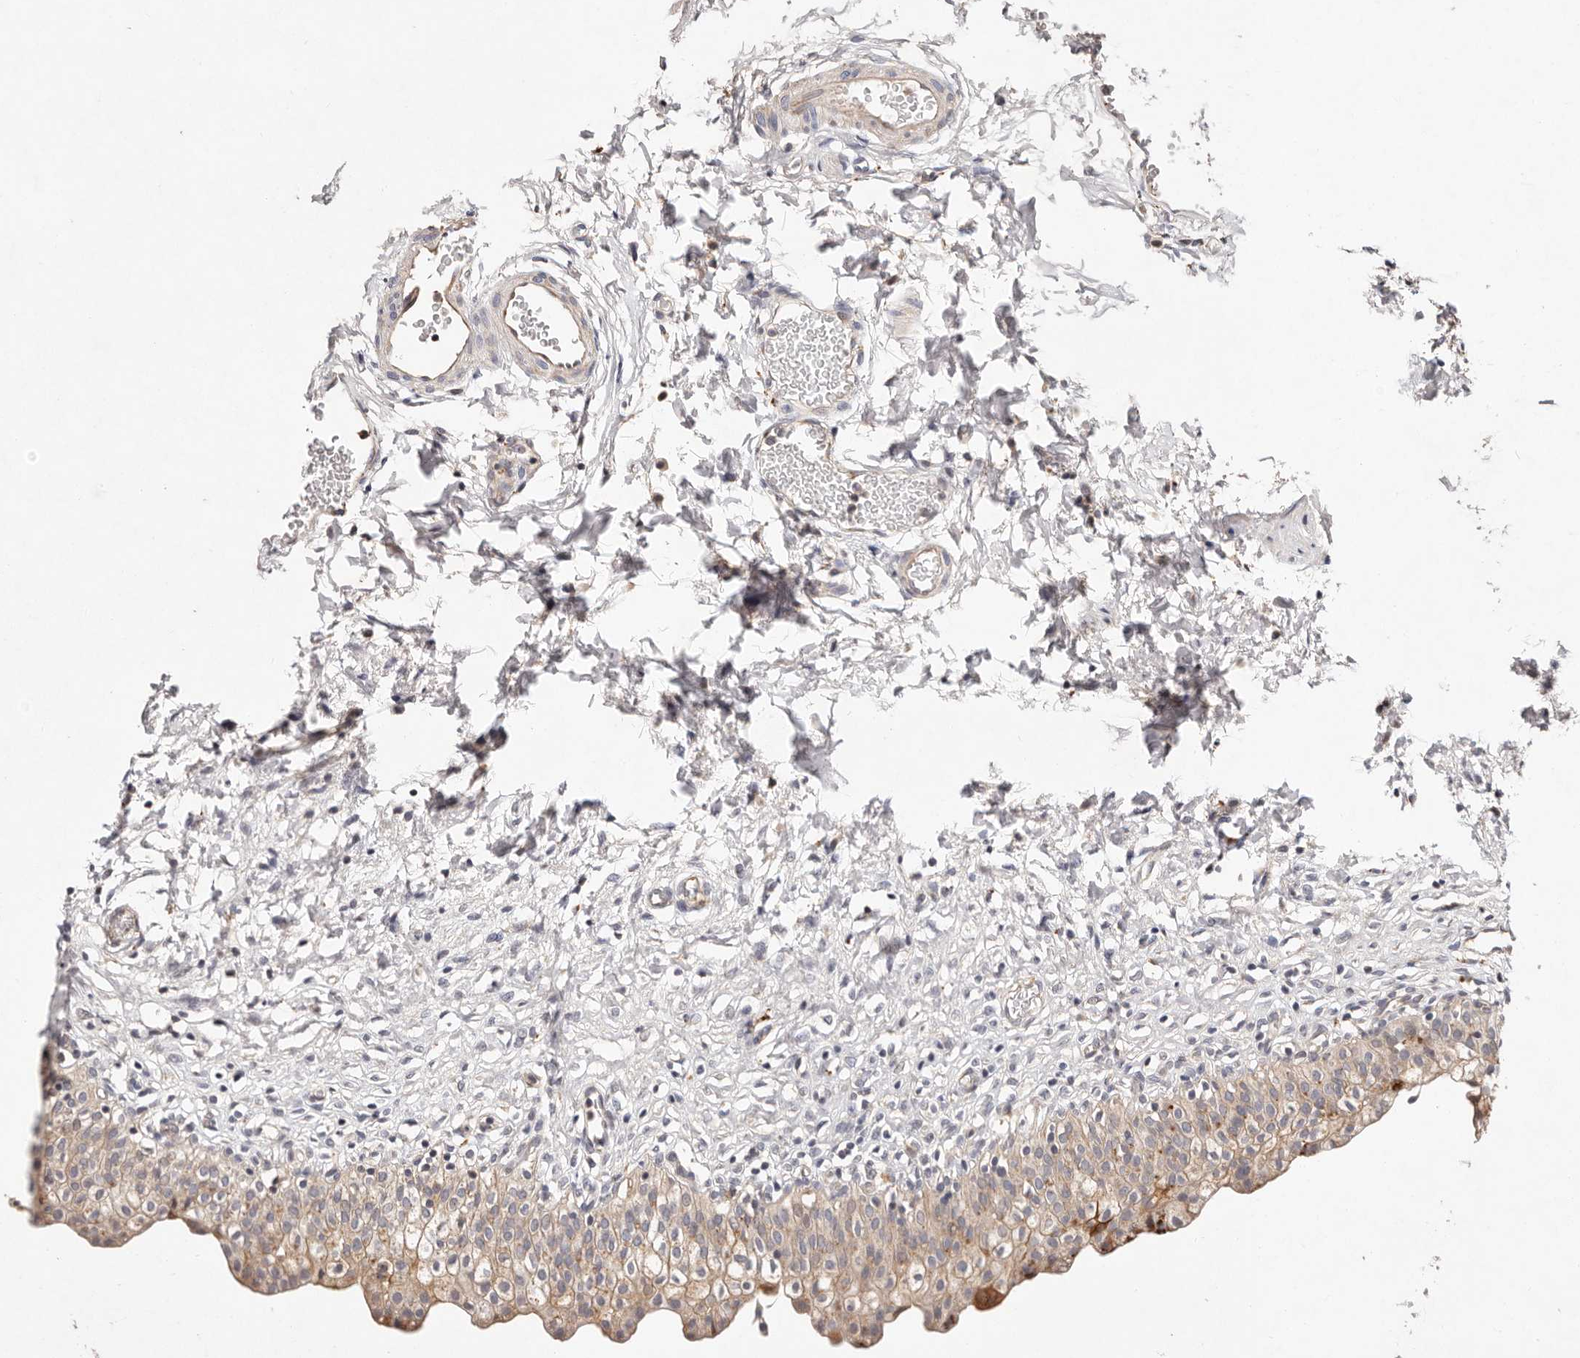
{"staining": {"intensity": "moderate", "quantity": "25%-75%", "location": "cytoplasmic/membranous"}, "tissue": "urinary bladder", "cell_type": "Urothelial cells", "image_type": "normal", "snomed": [{"axis": "morphology", "description": "Normal tissue, NOS"}, {"axis": "topography", "description": "Urinary bladder"}], "caption": "This is a photomicrograph of immunohistochemistry staining of benign urinary bladder, which shows moderate staining in the cytoplasmic/membranous of urothelial cells.", "gene": "USP33", "patient": {"sex": "male", "age": 55}}